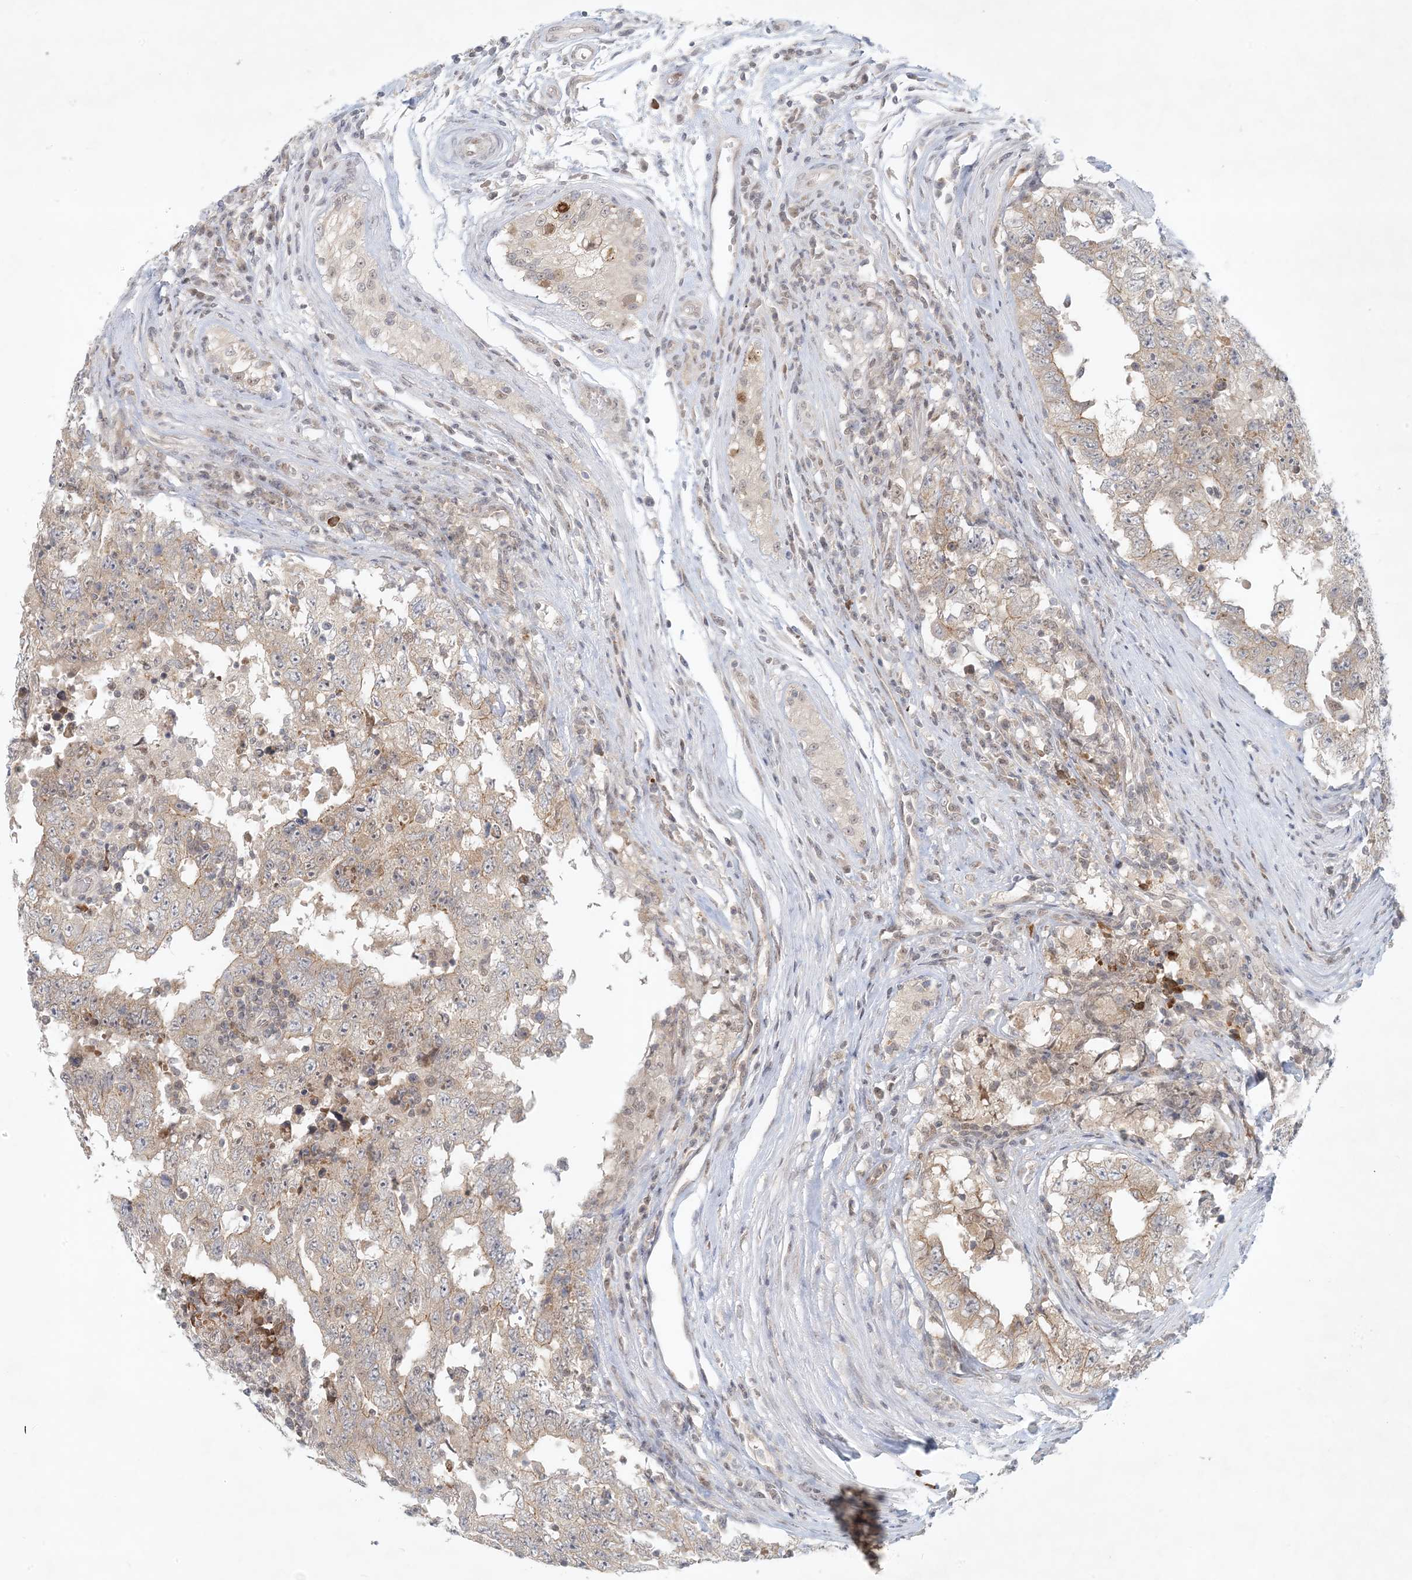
{"staining": {"intensity": "weak", "quantity": "25%-75%", "location": "cytoplasmic/membranous"}, "tissue": "testis cancer", "cell_type": "Tumor cells", "image_type": "cancer", "snomed": [{"axis": "morphology", "description": "Carcinoma, Embryonal, NOS"}, {"axis": "topography", "description": "Testis"}], "caption": "The immunohistochemical stain highlights weak cytoplasmic/membranous positivity in tumor cells of testis cancer (embryonal carcinoma) tissue.", "gene": "OBI1", "patient": {"sex": "male", "age": 26}}